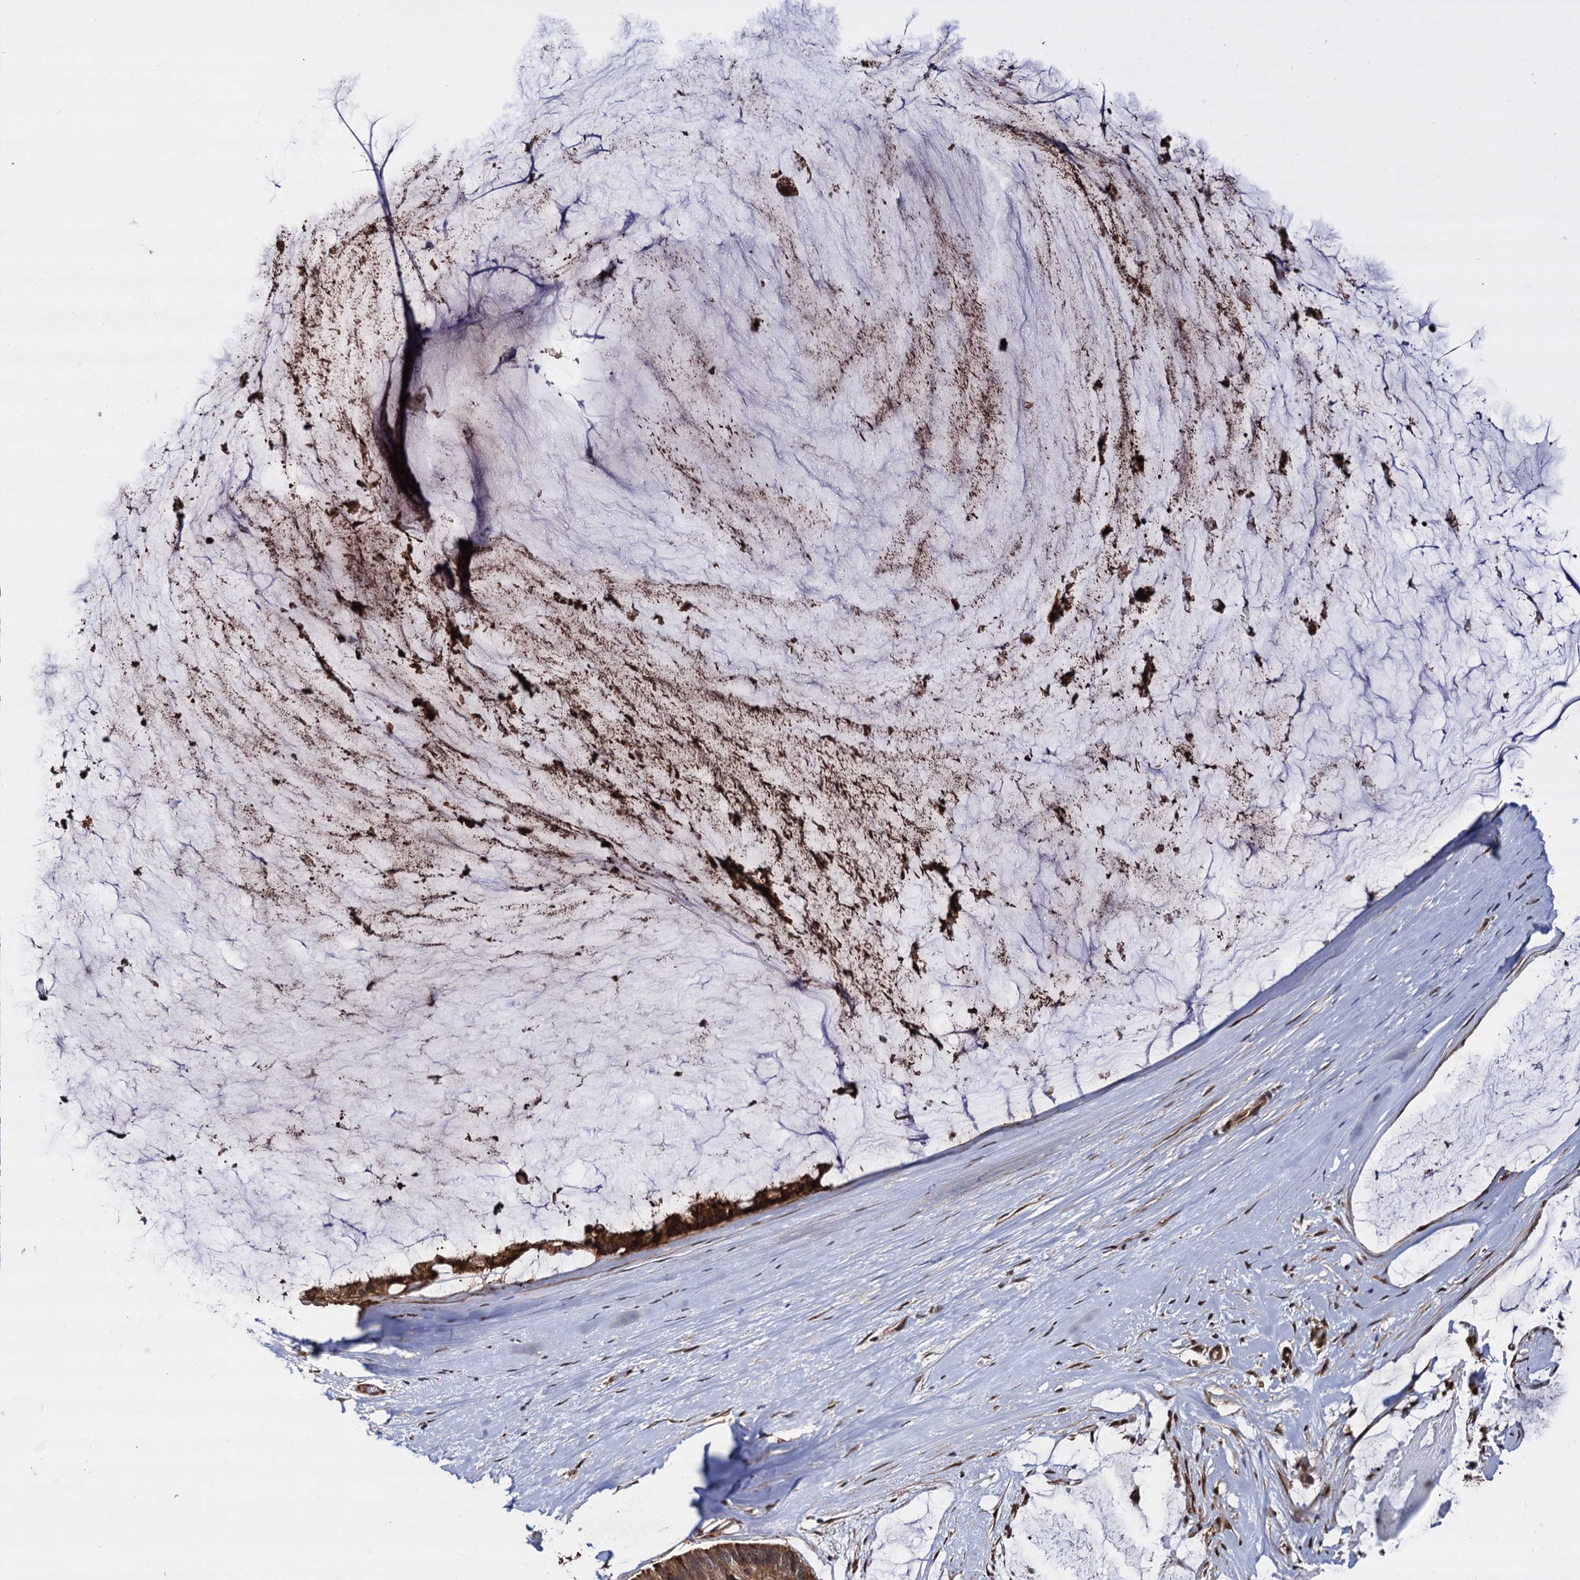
{"staining": {"intensity": "strong", "quantity": ">75%", "location": "cytoplasmic/membranous,nuclear"}, "tissue": "ovarian cancer", "cell_type": "Tumor cells", "image_type": "cancer", "snomed": [{"axis": "morphology", "description": "Cystadenocarcinoma, mucinous, NOS"}, {"axis": "topography", "description": "Ovary"}], "caption": "This is a histology image of IHC staining of ovarian cancer, which shows strong expression in the cytoplasmic/membranous and nuclear of tumor cells.", "gene": "PIGB", "patient": {"sex": "female", "age": 39}}